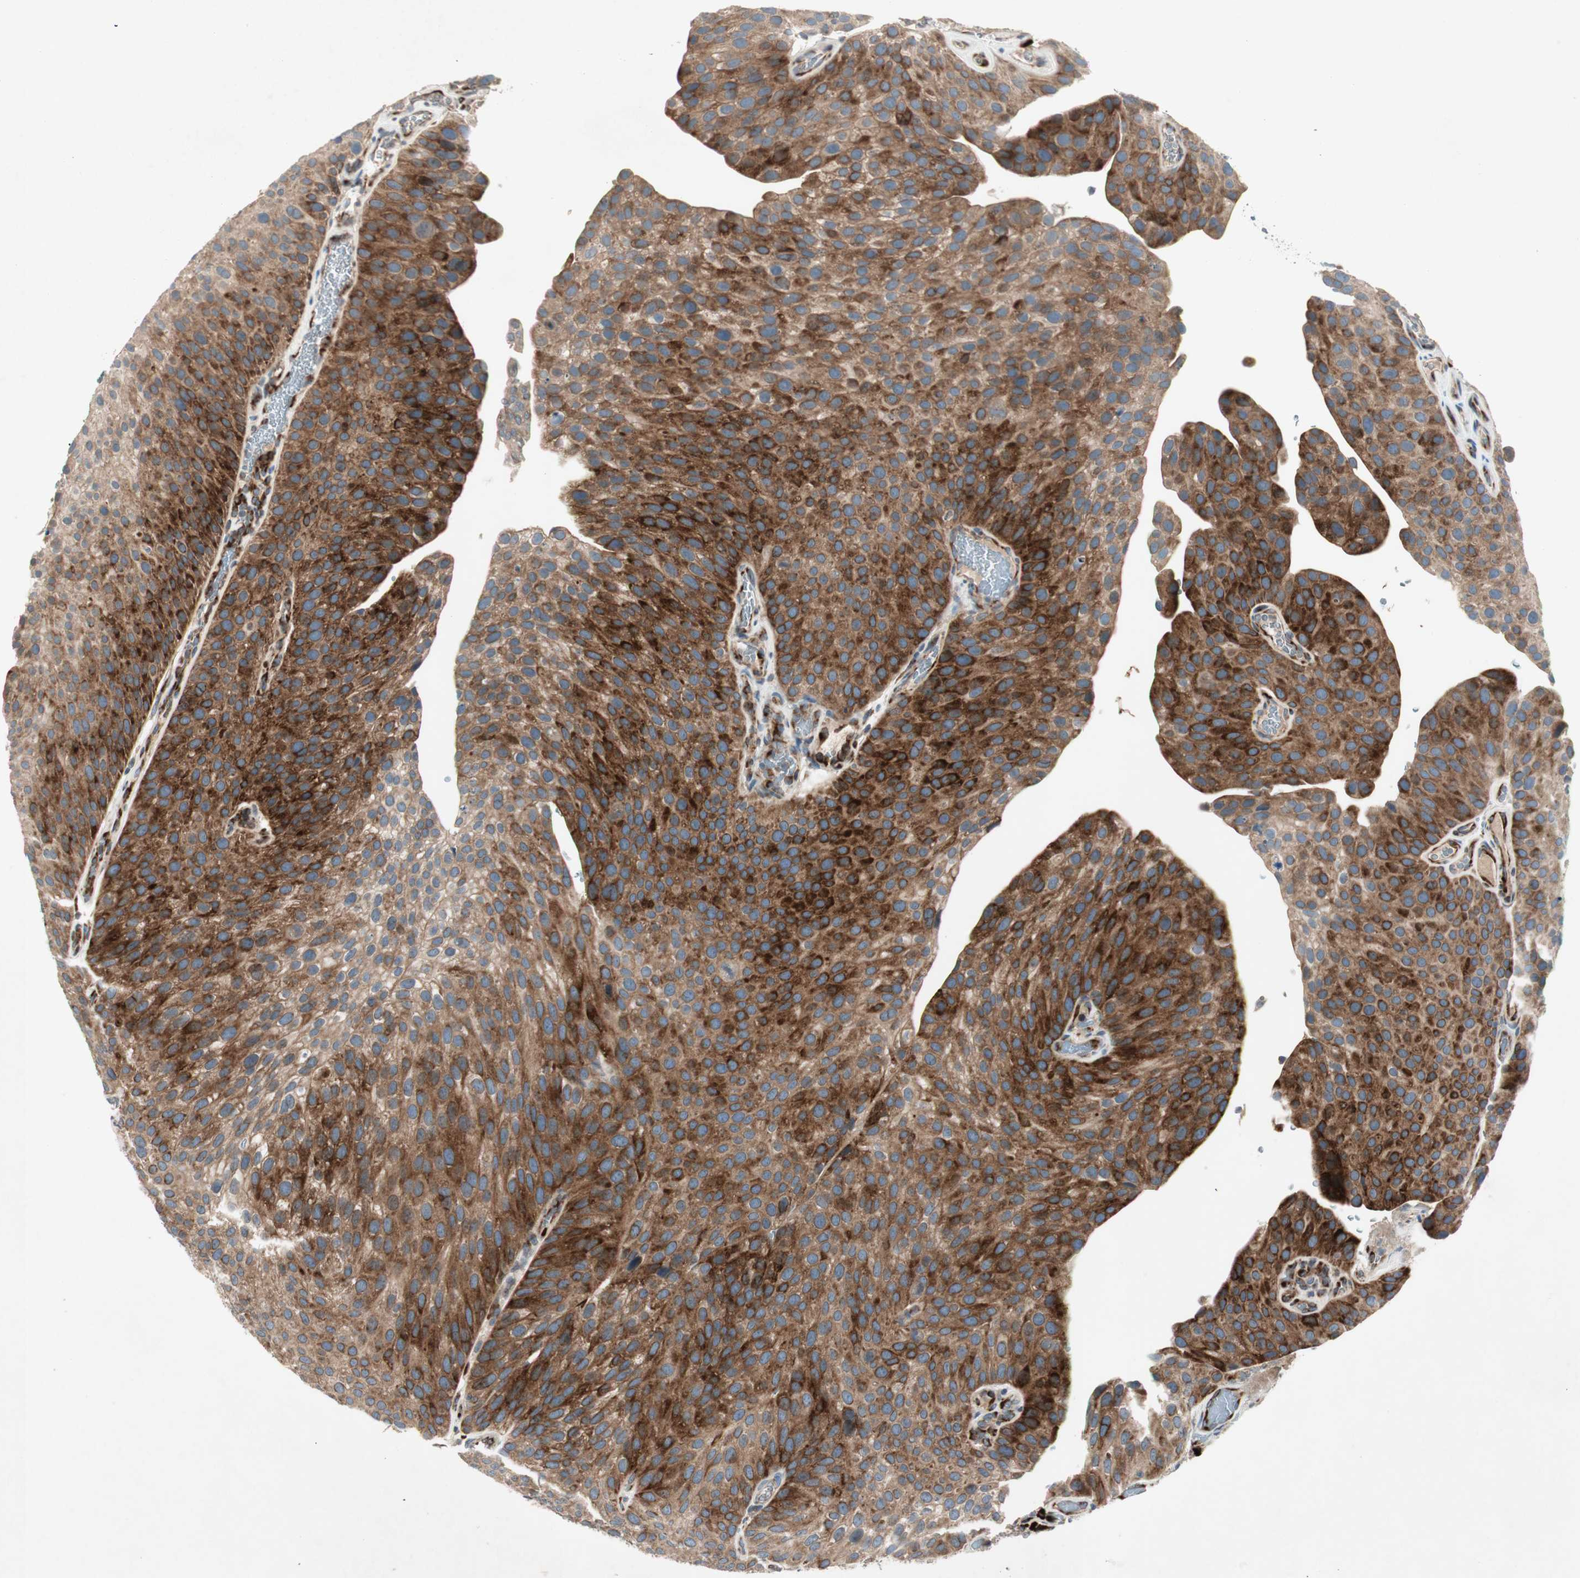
{"staining": {"intensity": "strong", "quantity": ">75%", "location": "cytoplasmic/membranous"}, "tissue": "urothelial cancer", "cell_type": "Tumor cells", "image_type": "cancer", "snomed": [{"axis": "morphology", "description": "Urothelial carcinoma, Low grade"}, {"axis": "topography", "description": "Smooth muscle"}, {"axis": "topography", "description": "Urinary bladder"}], "caption": "Tumor cells exhibit strong cytoplasmic/membranous staining in about >75% of cells in urothelial cancer.", "gene": "APOO", "patient": {"sex": "male", "age": 60}}